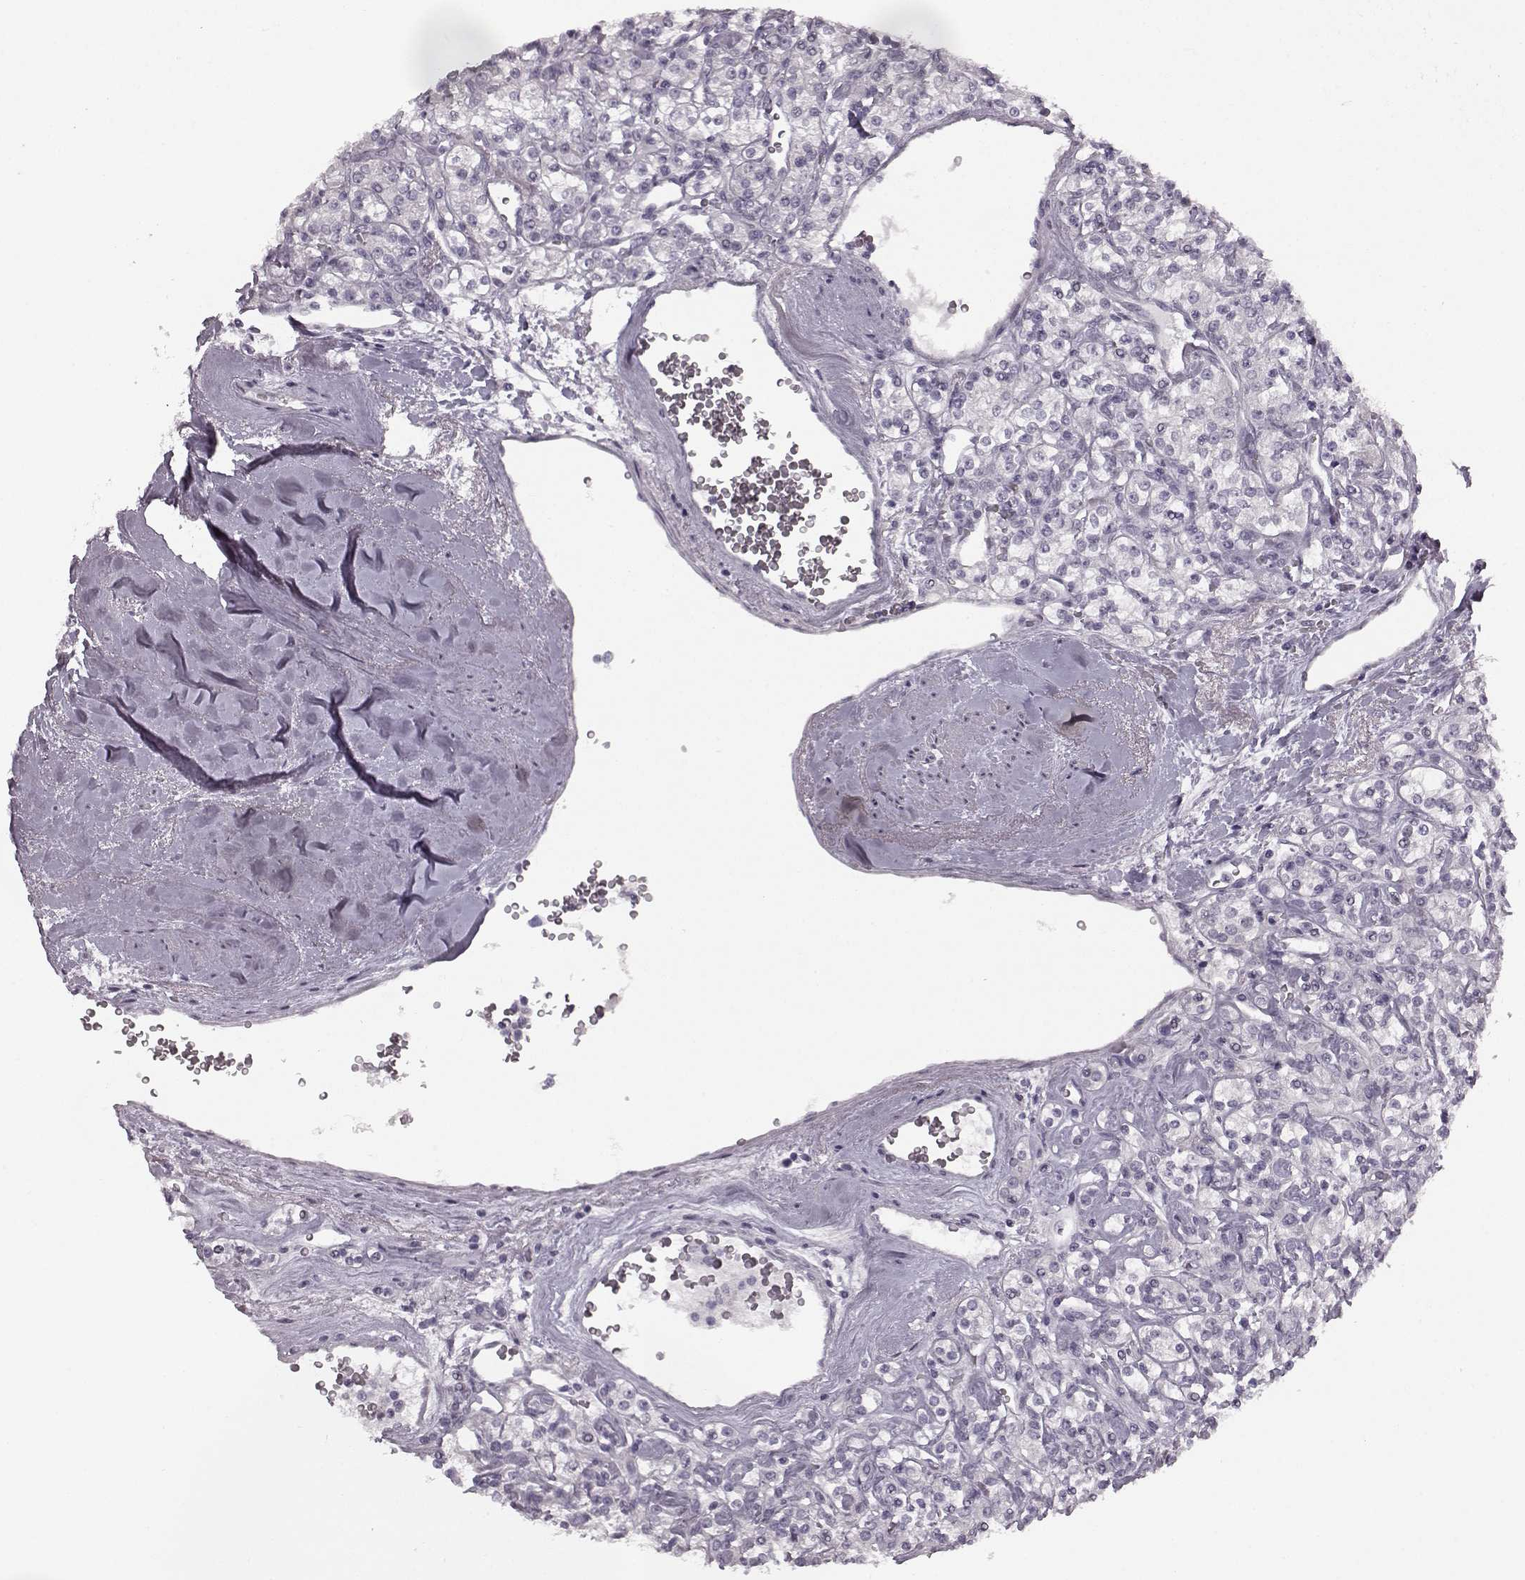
{"staining": {"intensity": "negative", "quantity": "none", "location": "none"}, "tissue": "renal cancer", "cell_type": "Tumor cells", "image_type": "cancer", "snomed": [{"axis": "morphology", "description": "Adenocarcinoma, NOS"}, {"axis": "topography", "description": "Kidney"}], "caption": "Tumor cells are negative for protein expression in human renal cancer. Nuclei are stained in blue.", "gene": "SEMG2", "patient": {"sex": "male", "age": 77}}